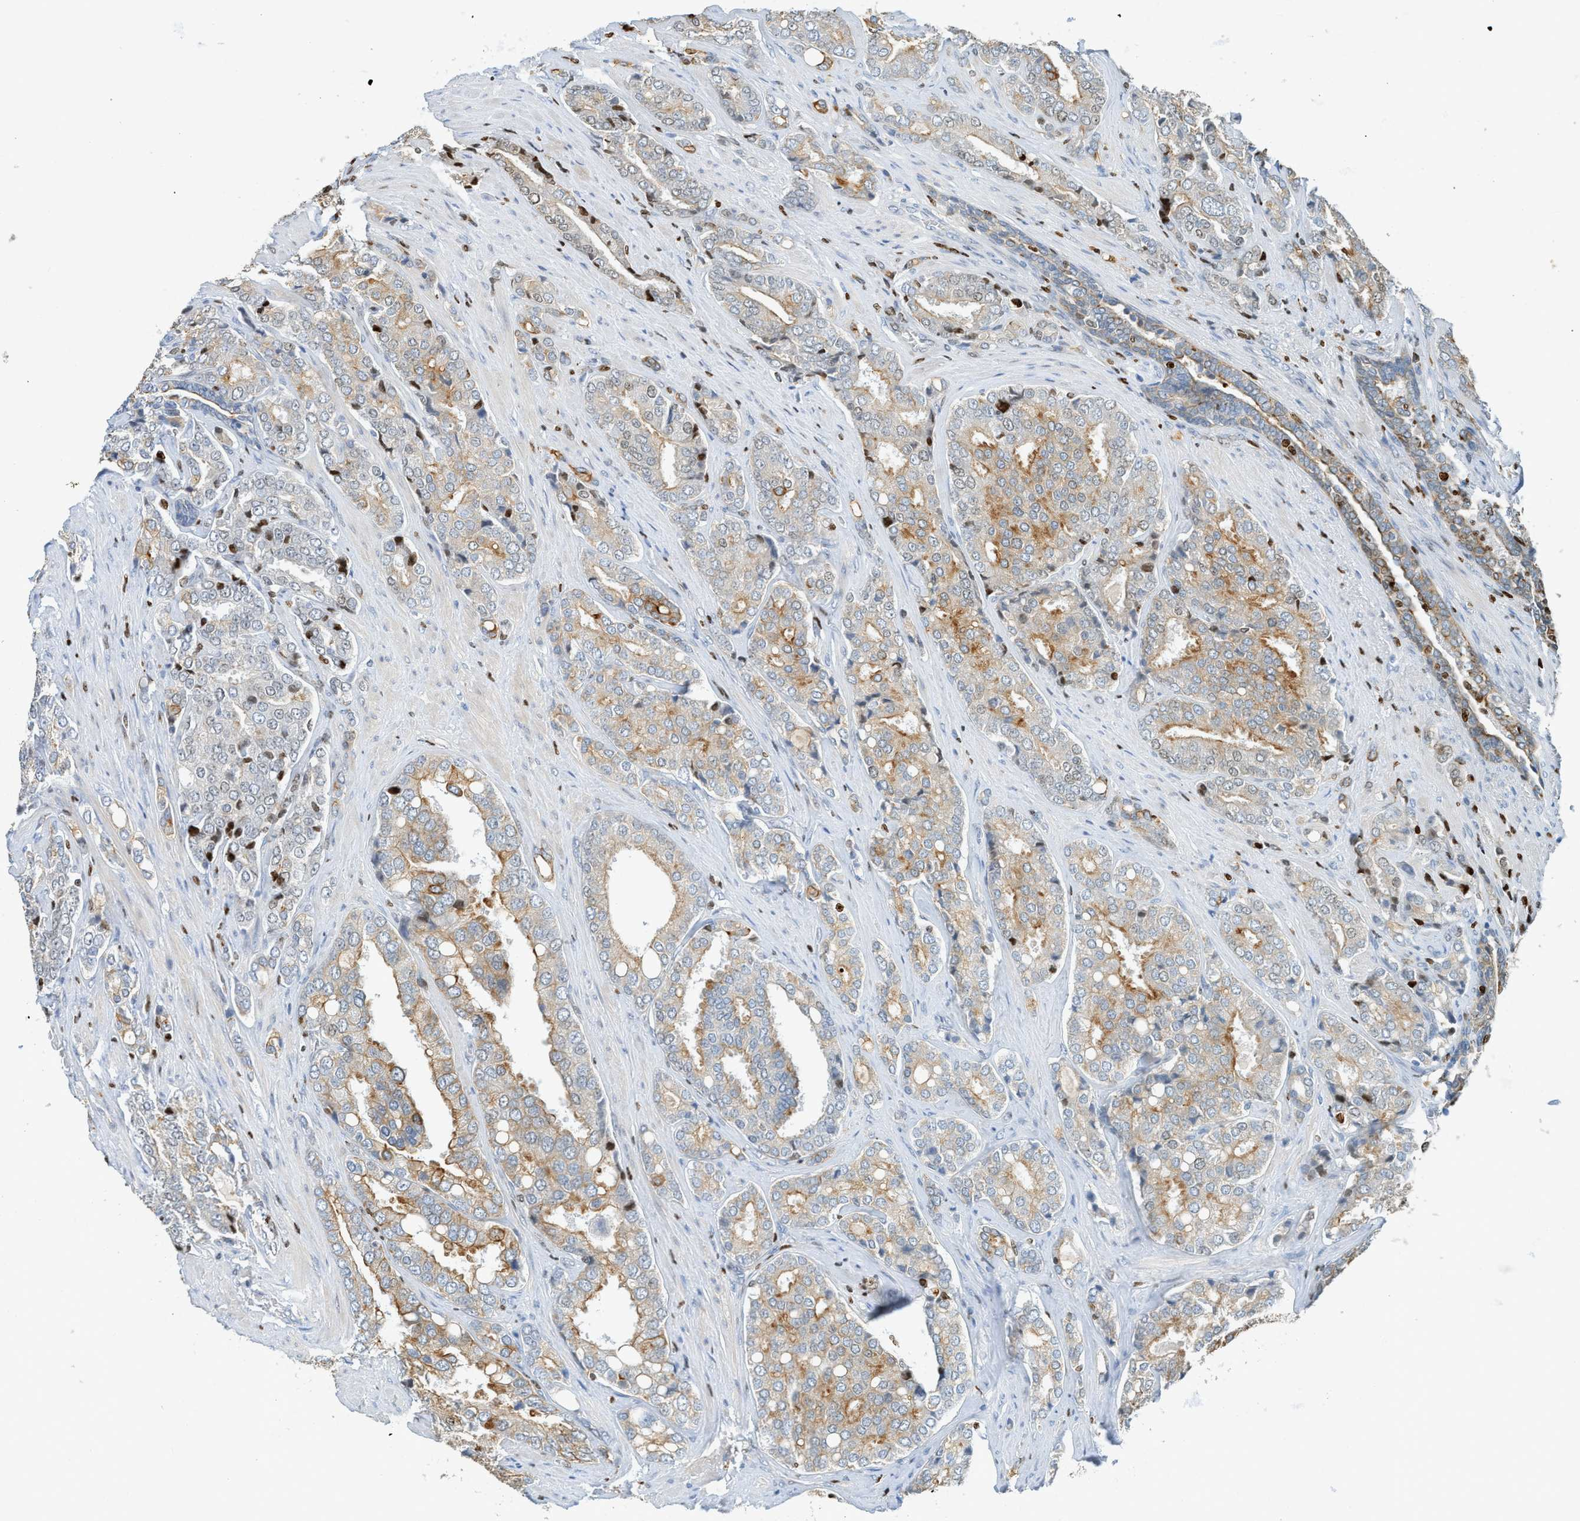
{"staining": {"intensity": "moderate", "quantity": "25%-75%", "location": "cytoplasmic/membranous"}, "tissue": "prostate cancer", "cell_type": "Tumor cells", "image_type": "cancer", "snomed": [{"axis": "morphology", "description": "Adenocarcinoma, High grade"}, {"axis": "topography", "description": "Prostate"}], "caption": "Immunohistochemistry (IHC) micrograph of prostate cancer (adenocarcinoma (high-grade)) stained for a protein (brown), which demonstrates medium levels of moderate cytoplasmic/membranous positivity in about 25%-75% of tumor cells.", "gene": "SH3D19", "patient": {"sex": "male", "age": 50}}